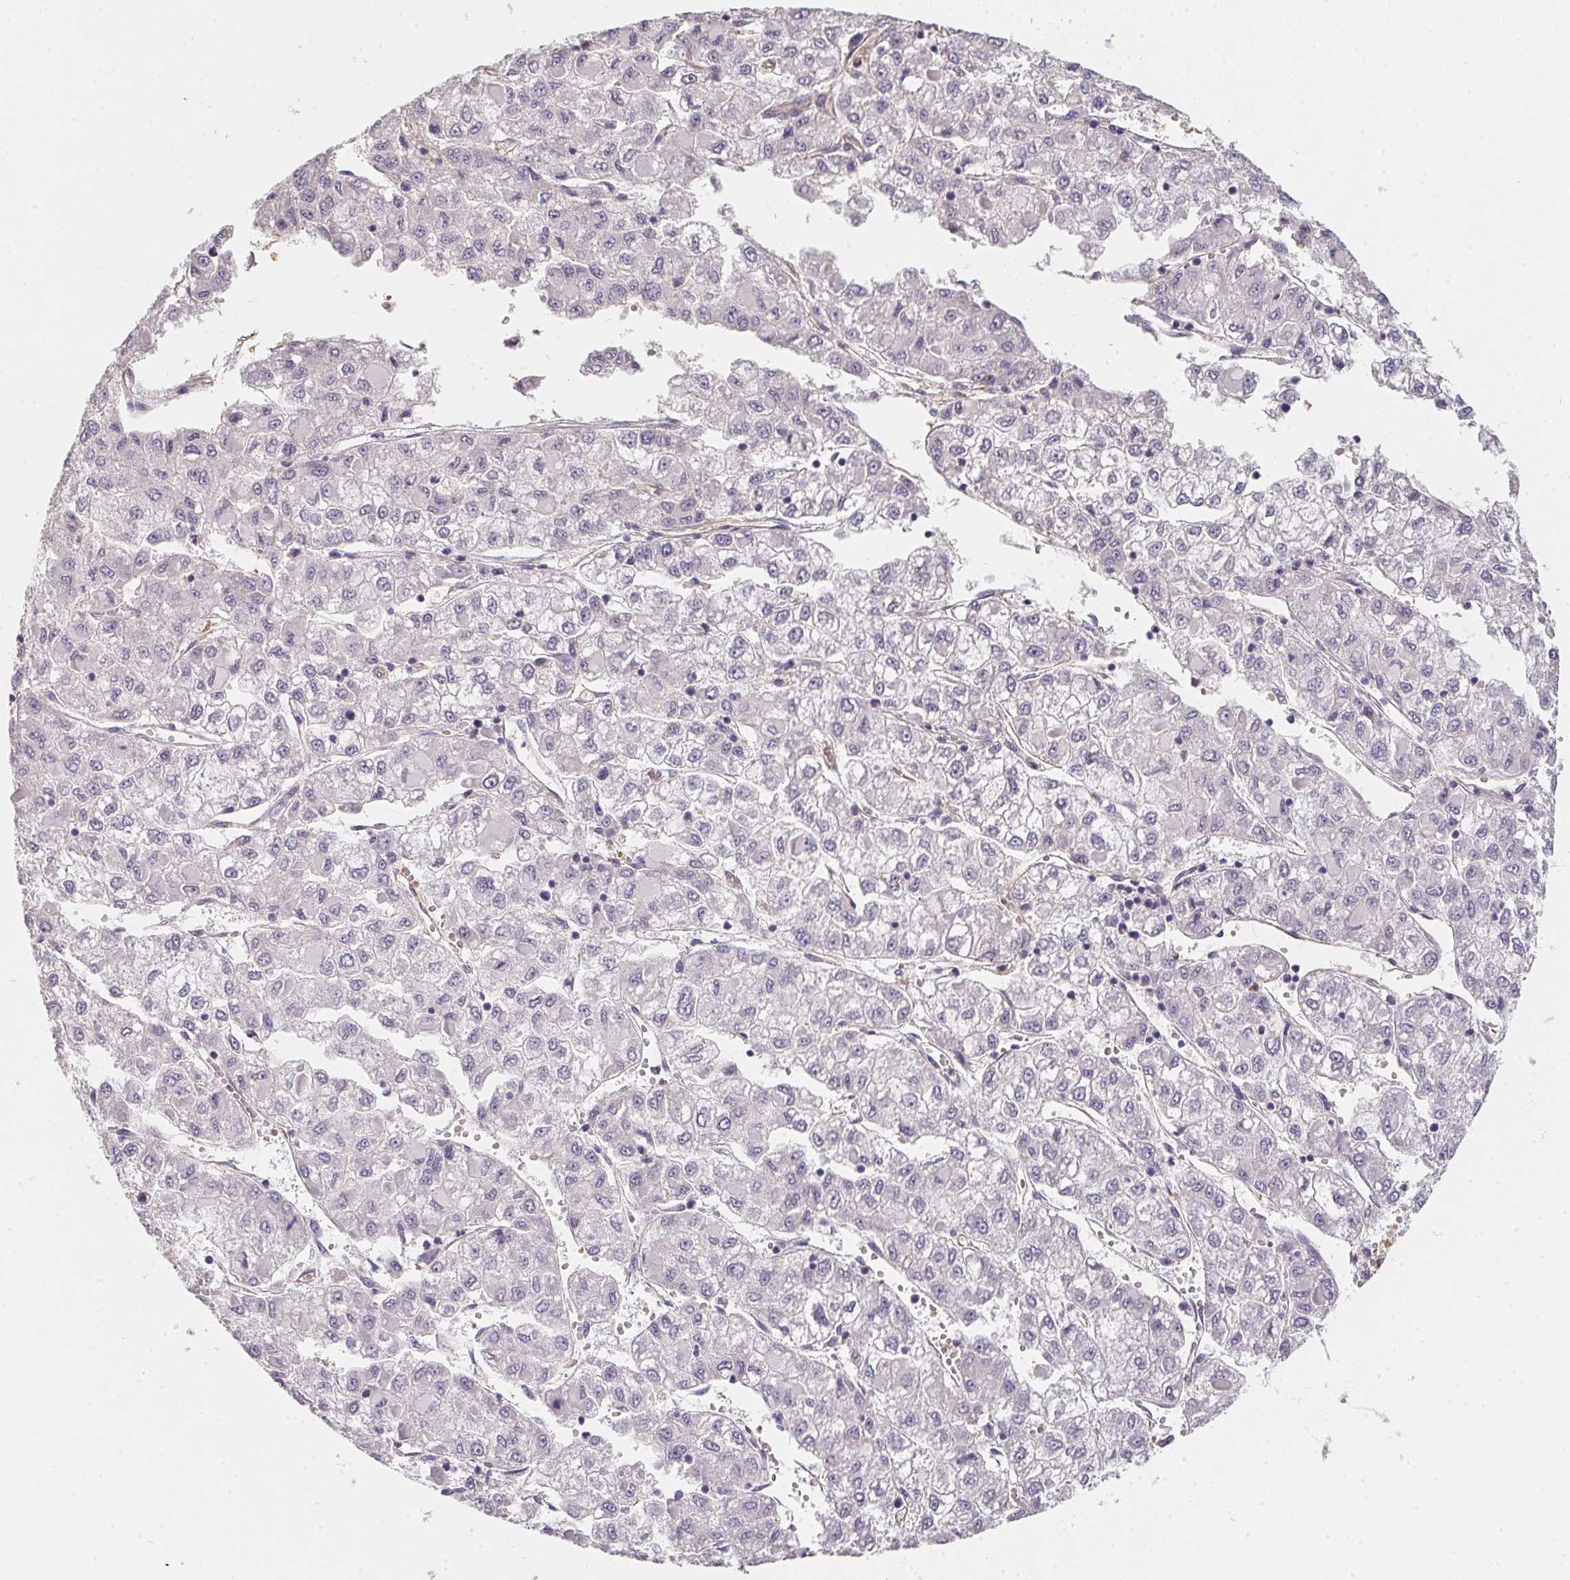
{"staining": {"intensity": "negative", "quantity": "none", "location": "none"}, "tissue": "liver cancer", "cell_type": "Tumor cells", "image_type": "cancer", "snomed": [{"axis": "morphology", "description": "Carcinoma, Hepatocellular, NOS"}, {"axis": "topography", "description": "Liver"}], "caption": "The immunohistochemistry (IHC) photomicrograph has no significant expression in tumor cells of hepatocellular carcinoma (liver) tissue.", "gene": "TBKBP1", "patient": {"sex": "male", "age": 40}}